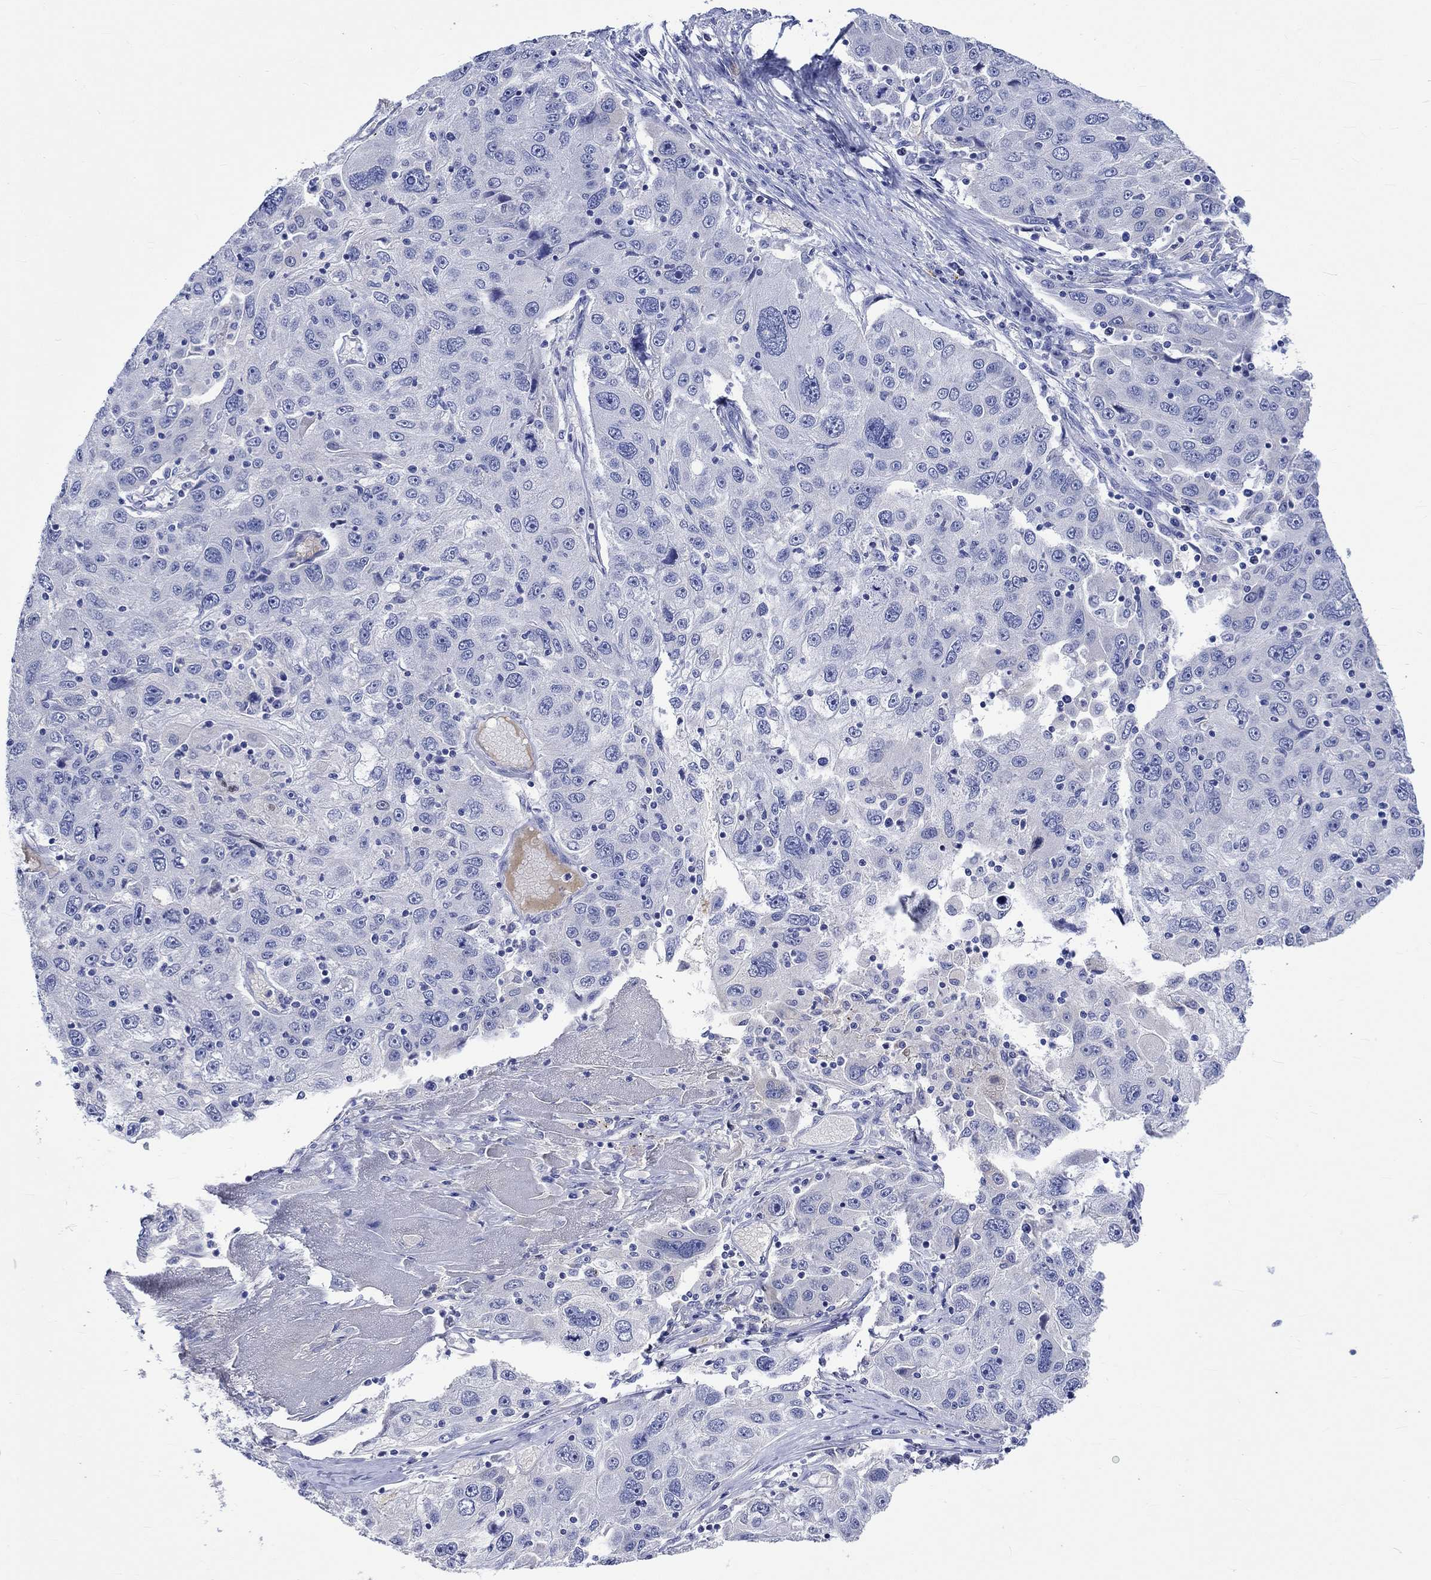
{"staining": {"intensity": "negative", "quantity": "none", "location": "none"}, "tissue": "stomach cancer", "cell_type": "Tumor cells", "image_type": "cancer", "snomed": [{"axis": "morphology", "description": "Adenocarcinoma, NOS"}, {"axis": "topography", "description": "Stomach"}], "caption": "High power microscopy image of an immunohistochemistry histopathology image of stomach cancer, revealing no significant positivity in tumor cells.", "gene": "KLHL35", "patient": {"sex": "male", "age": 56}}